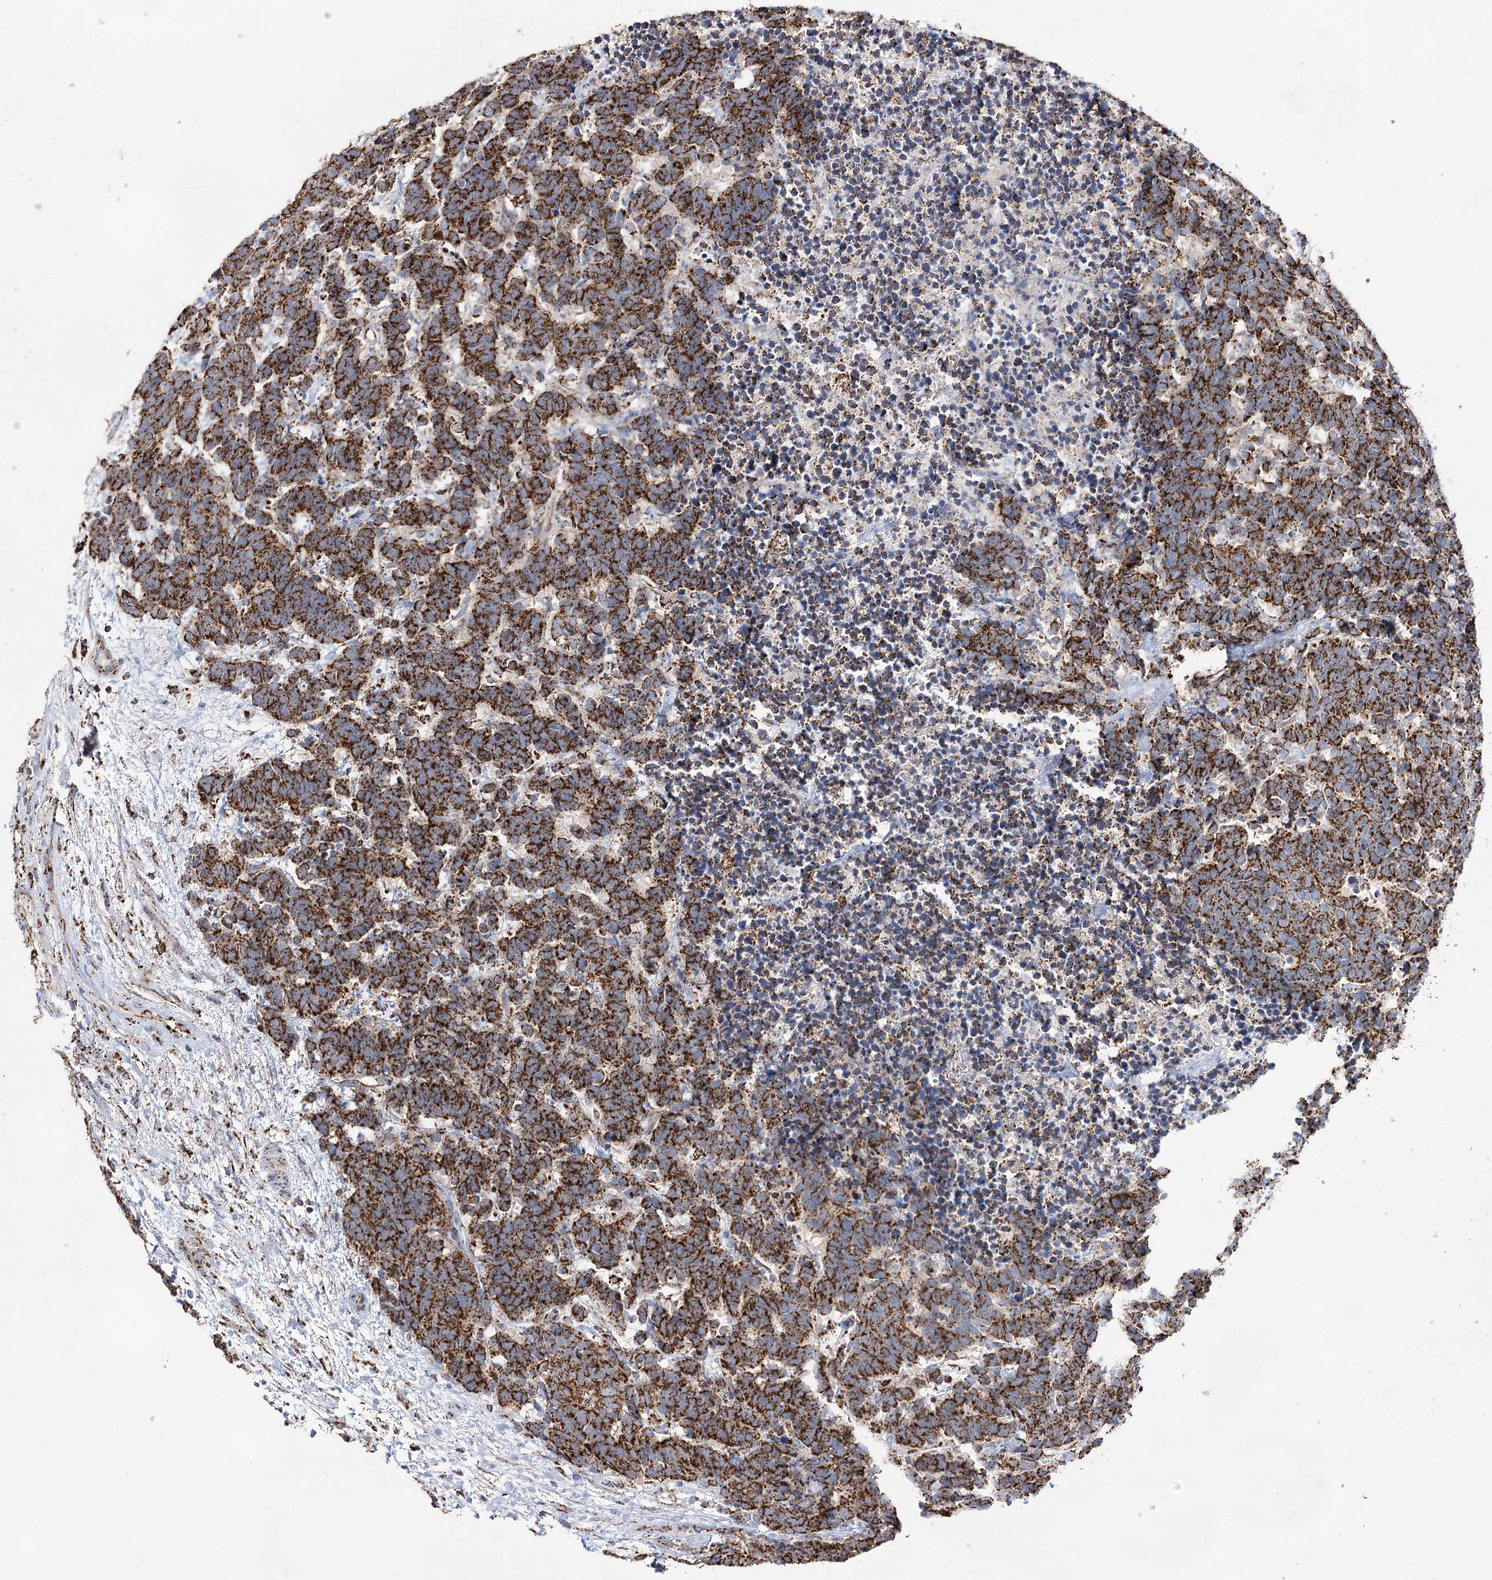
{"staining": {"intensity": "strong", "quantity": ">75%", "location": "cytoplasmic/membranous"}, "tissue": "carcinoid", "cell_type": "Tumor cells", "image_type": "cancer", "snomed": [{"axis": "morphology", "description": "Carcinoma, NOS"}, {"axis": "morphology", "description": "Carcinoid, malignant, NOS"}, {"axis": "topography", "description": "Urinary bladder"}], "caption": "Immunohistochemical staining of carcinoid reveals high levels of strong cytoplasmic/membranous protein staining in about >75% of tumor cells.", "gene": "NADK2", "patient": {"sex": "male", "age": 57}}